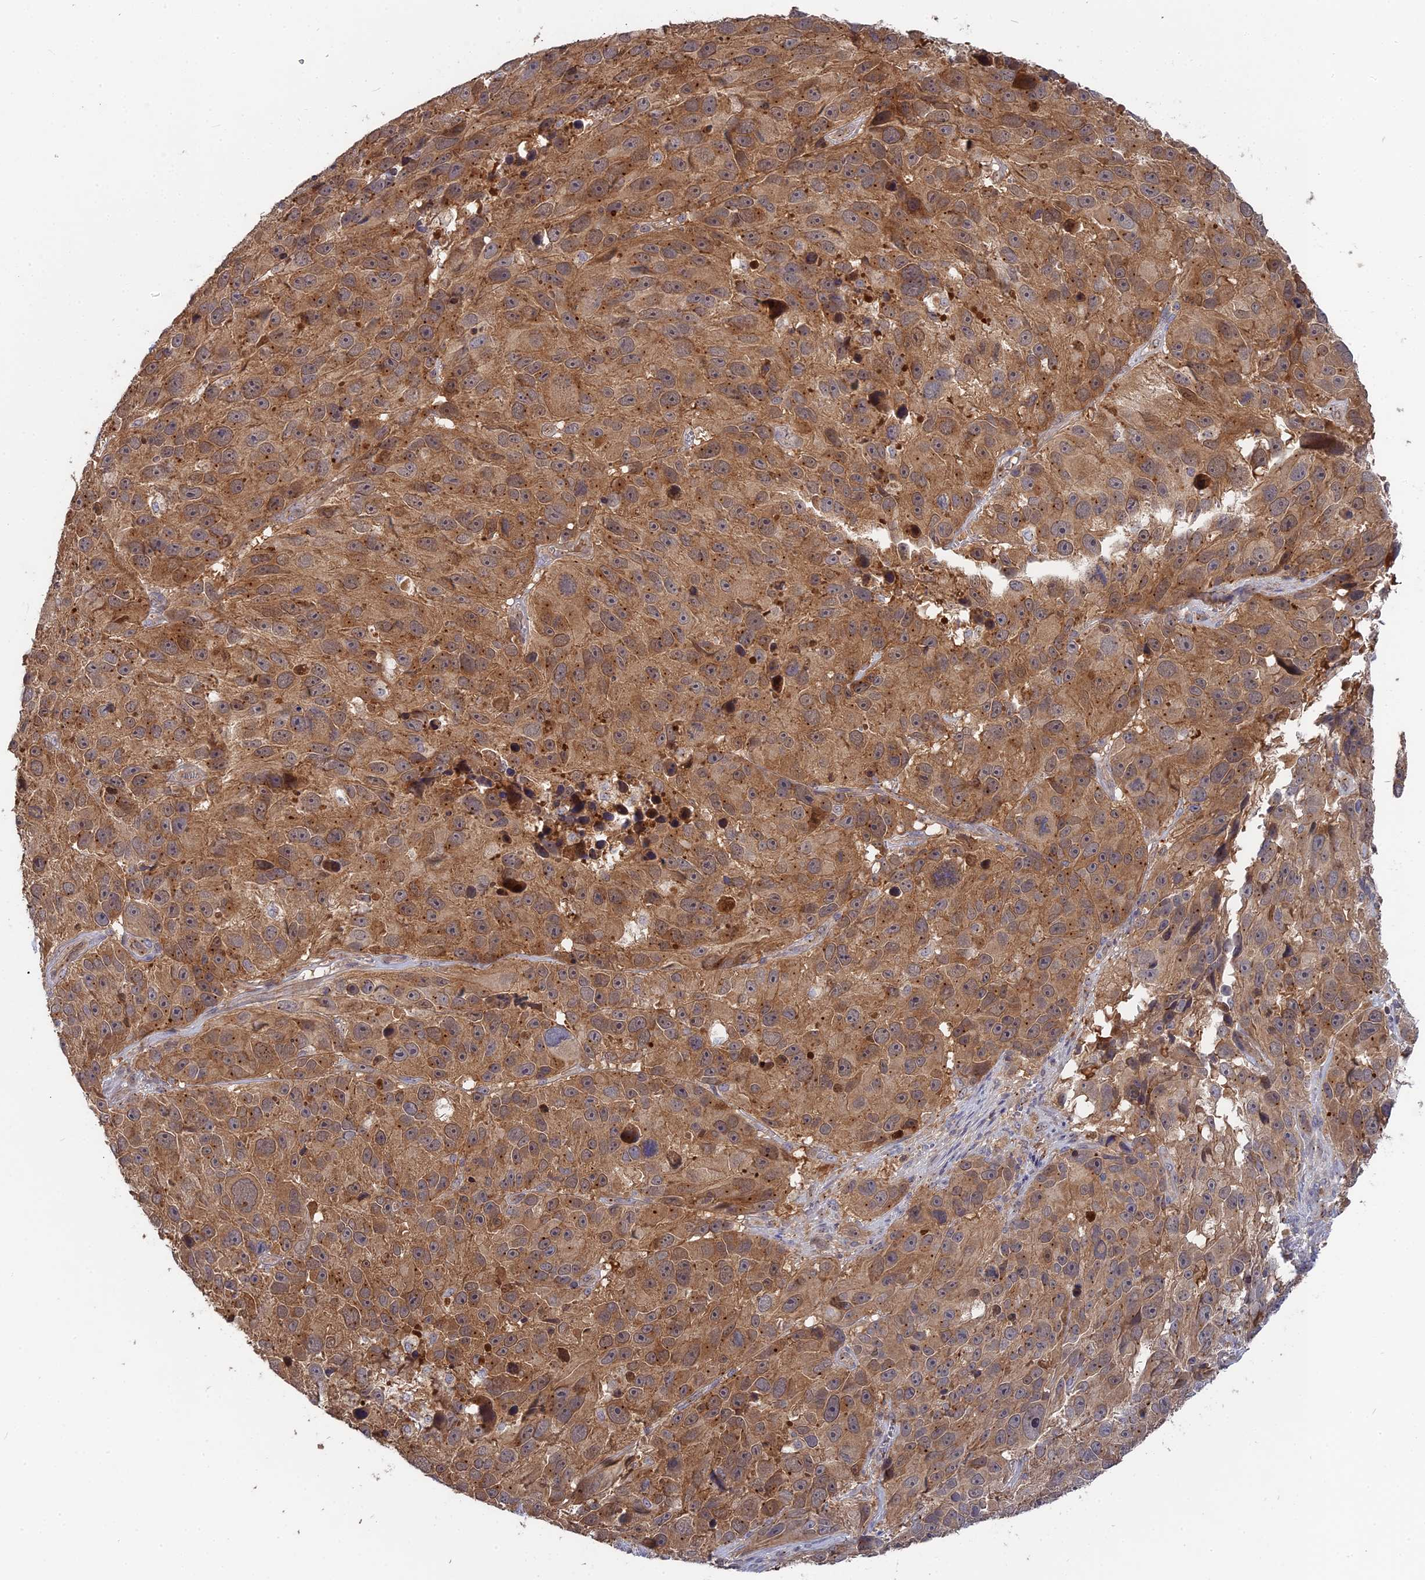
{"staining": {"intensity": "moderate", "quantity": ">75%", "location": "cytoplasmic/membranous"}, "tissue": "melanoma", "cell_type": "Tumor cells", "image_type": "cancer", "snomed": [{"axis": "morphology", "description": "Malignant melanoma, NOS"}, {"axis": "topography", "description": "Skin"}], "caption": "Tumor cells display medium levels of moderate cytoplasmic/membranous staining in about >75% of cells in human melanoma. (brown staining indicates protein expression, while blue staining denotes nuclei).", "gene": "RPIA", "patient": {"sex": "male", "age": 84}}